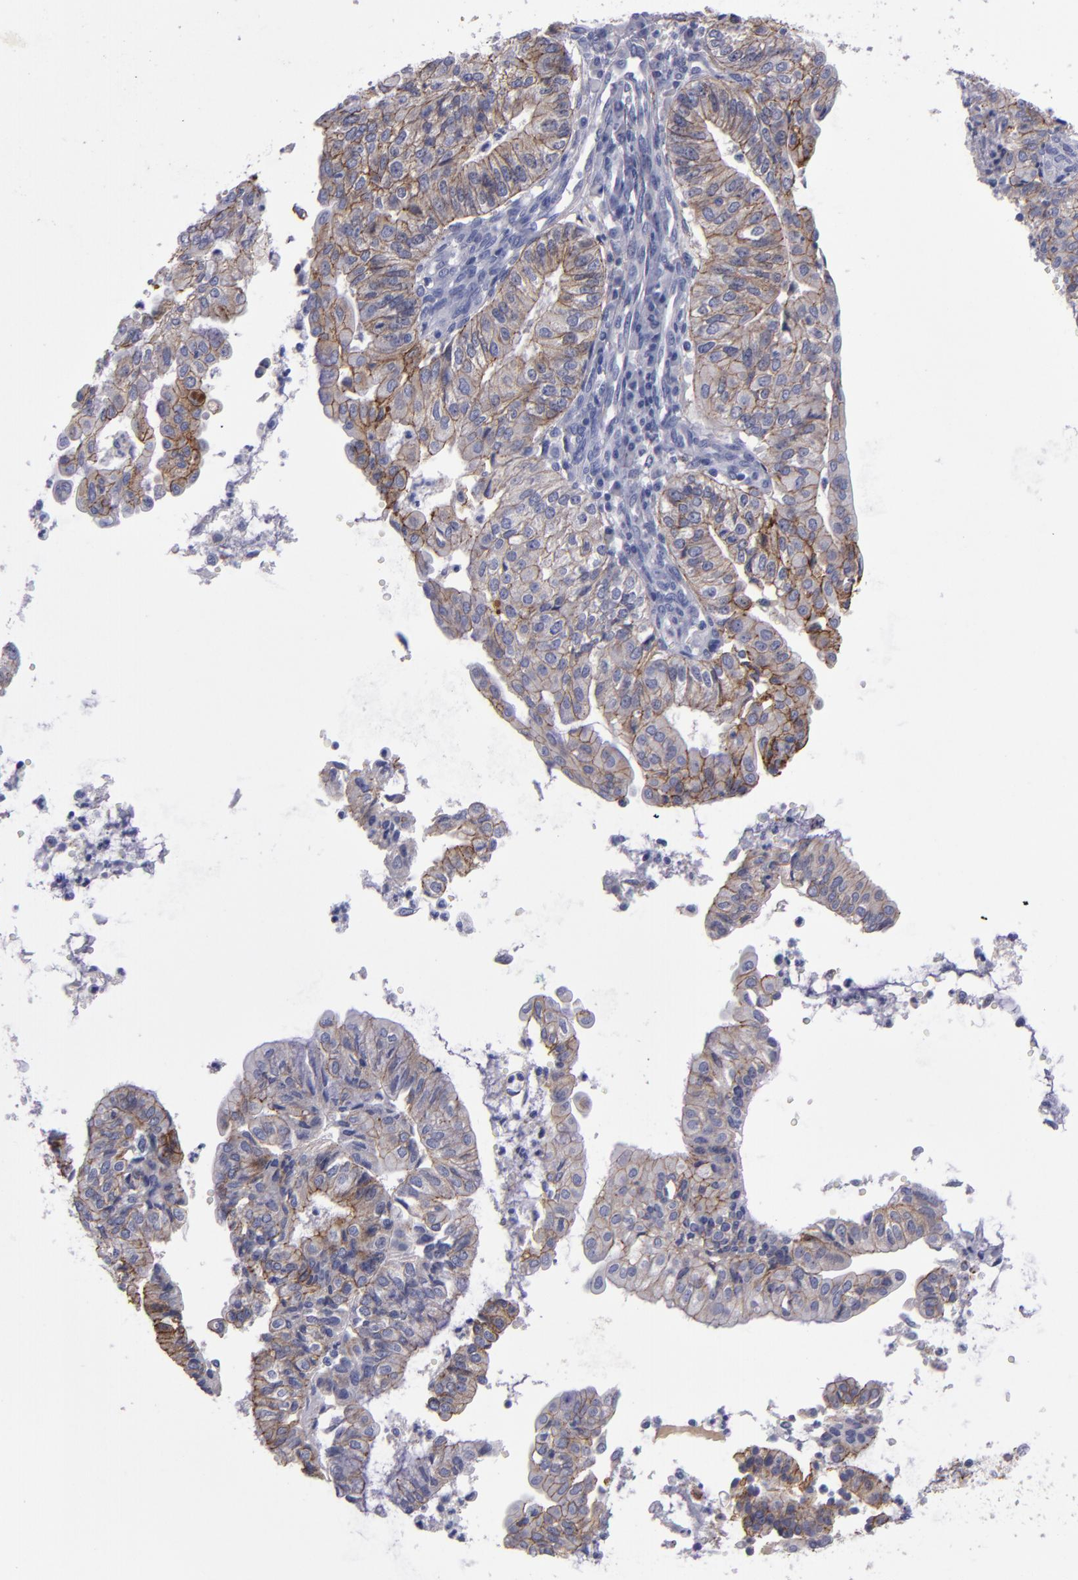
{"staining": {"intensity": "moderate", "quantity": ">75%", "location": "cytoplasmic/membranous"}, "tissue": "endometrial cancer", "cell_type": "Tumor cells", "image_type": "cancer", "snomed": [{"axis": "morphology", "description": "Adenocarcinoma, NOS"}, {"axis": "topography", "description": "Endometrium"}], "caption": "Protein expression analysis of human endometrial adenocarcinoma reveals moderate cytoplasmic/membranous positivity in approximately >75% of tumor cells.", "gene": "CDH3", "patient": {"sex": "female", "age": 59}}